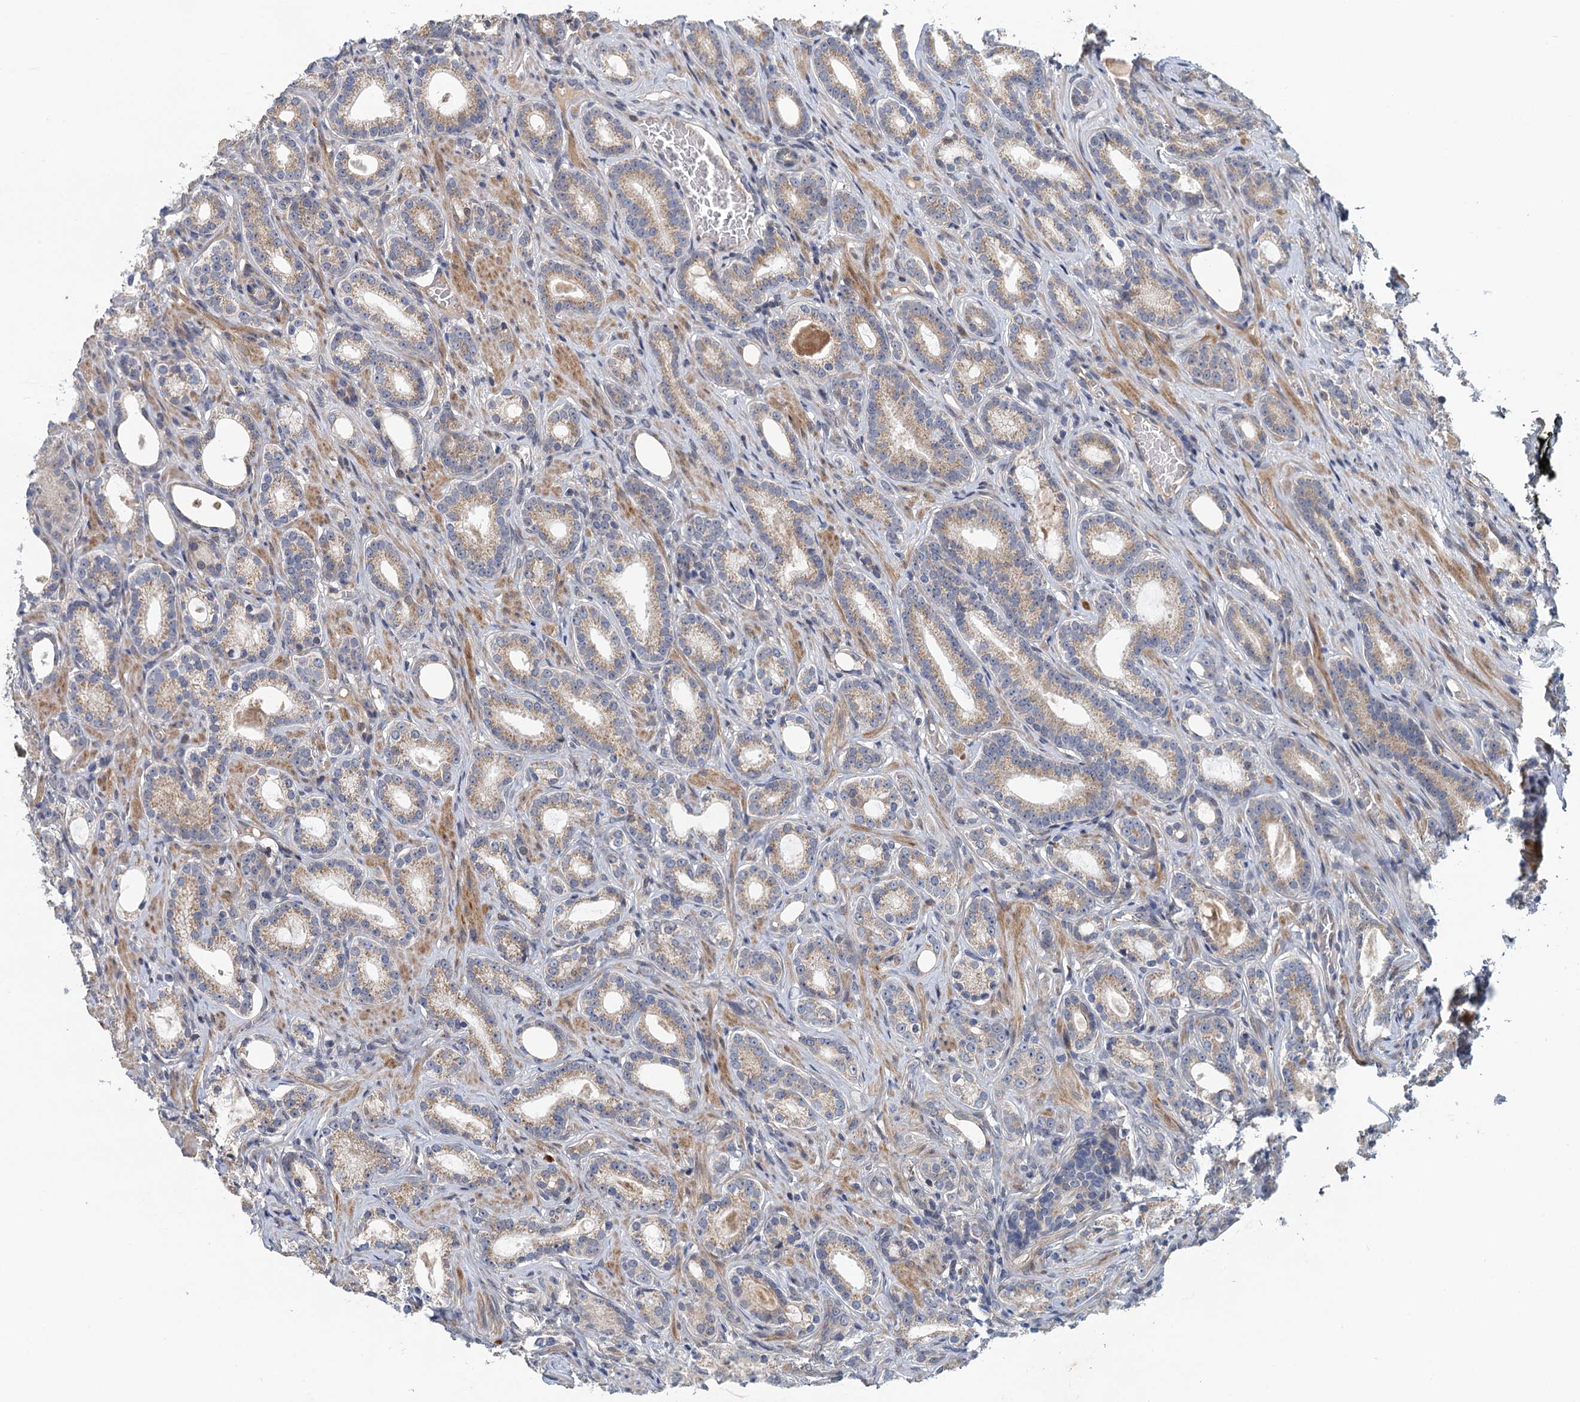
{"staining": {"intensity": "weak", "quantity": "25%-75%", "location": "cytoplasmic/membranous"}, "tissue": "prostate cancer", "cell_type": "Tumor cells", "image_type": "cancer", "snomed": [{"axis": "morphology", "description": "Adenocarcinoma, Low grade"}, {"axis": "topography", "description": "Prostate"}], "caption": "Prostate cancer stained with immunohistochemistry (IHC) reveals weak cytoplasmic/membranous expression in approximately 25%-75% of tumor cells. (DAB IHC with brightfield microscopy, high magnification).", "gene": "MDM1", "patient": {"sex": "male", "age": 71}}